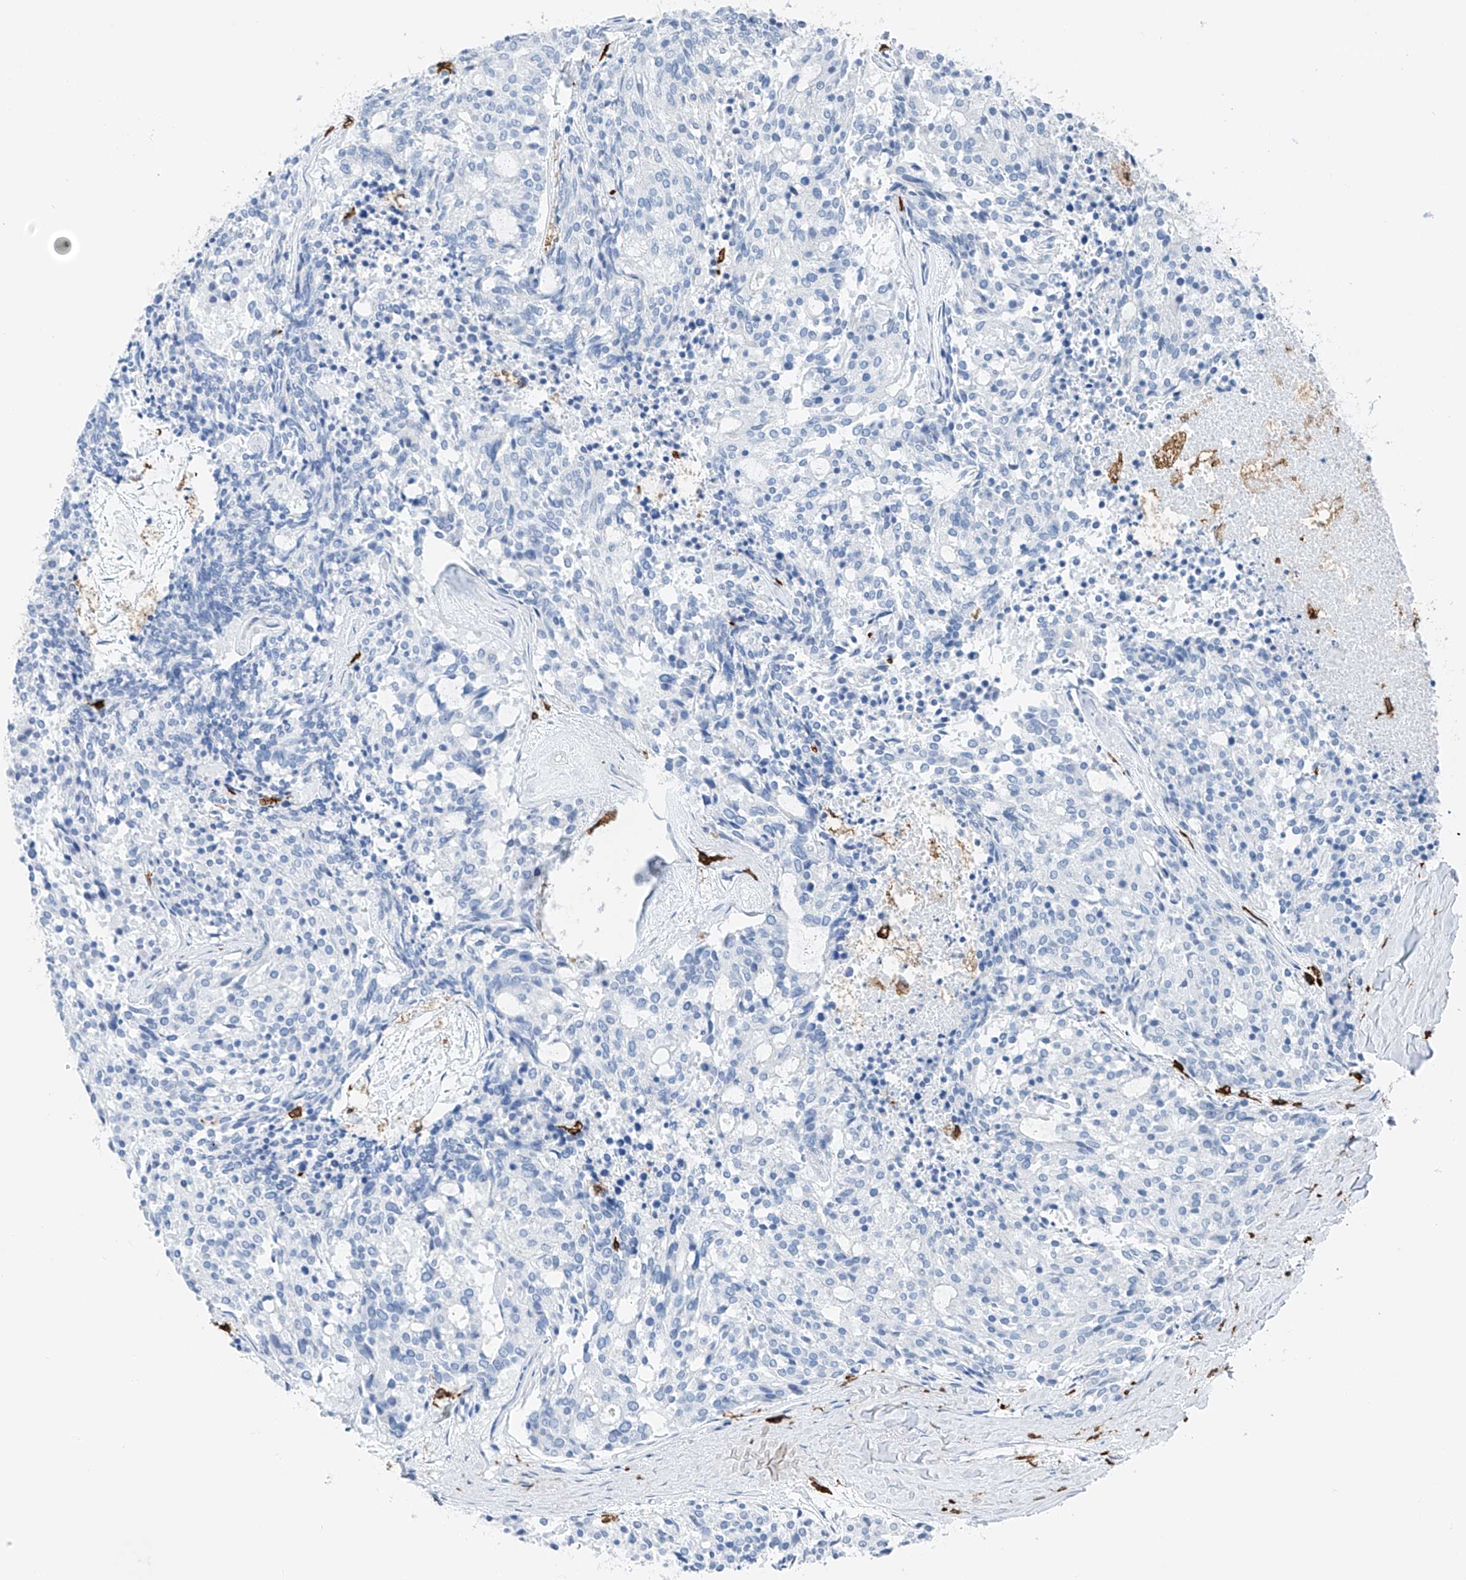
{"staining": {"intensity": "negative", "quantity": "none", "location": "none"}, "tissue": "carcinoid", "cell_type": "Tumor cells", "image_type": "cancer", "snomed": [{"axis": "morphology", "description": "Carcinoid, malignant, NOS"}, {"axis": "topography", "description": "Pancreas"}], "caption": "Tumor cells are negative for protein expression in human carcinoid. Brightfield microscopy of immunohistochemistry stained with DAB (brown) and hematoxylin (blue), captured at high magnification.", "gene": "TBXAS1", "patient": {"sex": "female", "age": 54}}